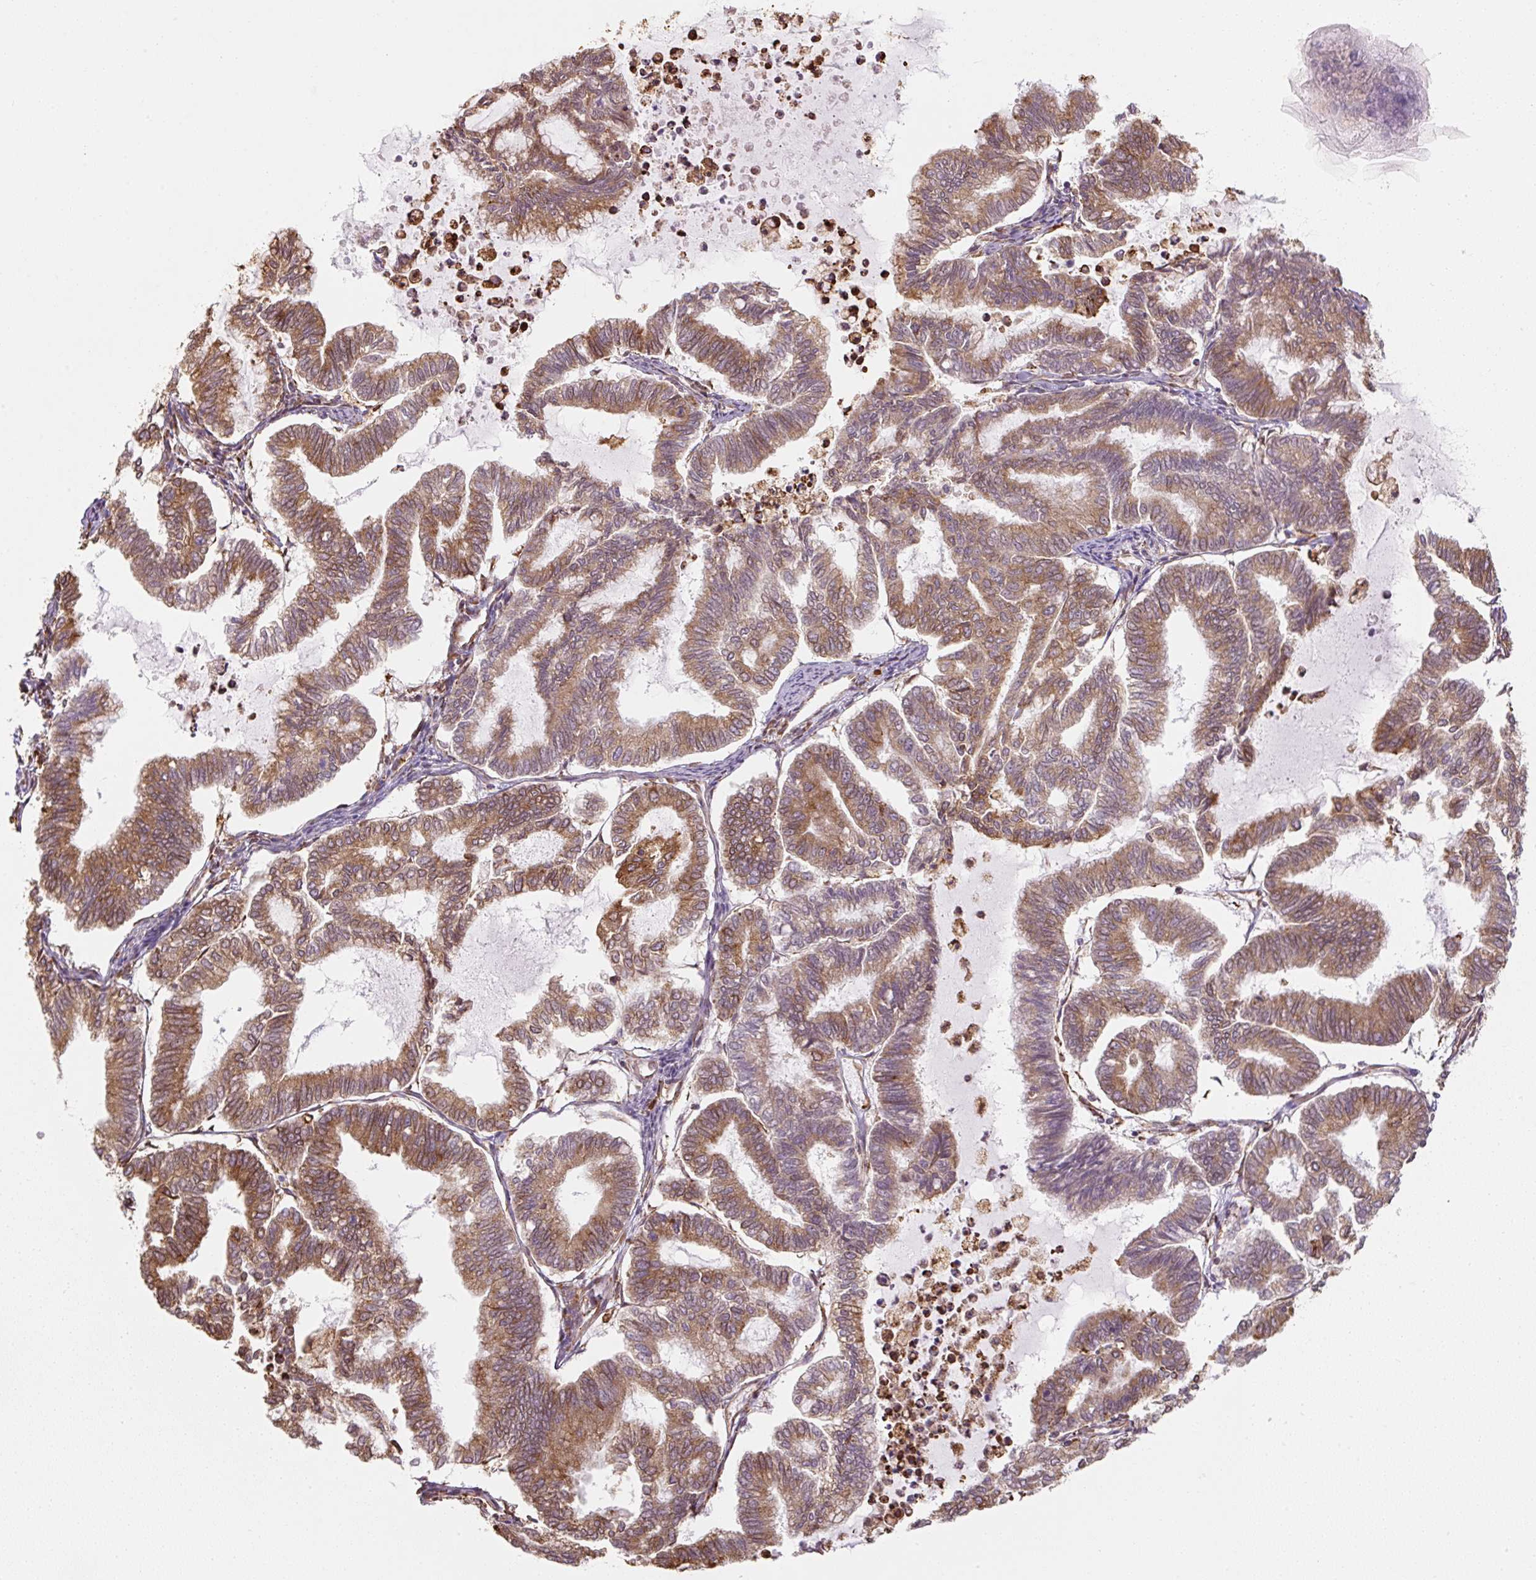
{"staining": {"intensity": "moderate", "quantity": ">75%", "location": "cytoplasmic/membranous"}, "tissue": "endometrial cancer", "cell_type": "Tumor cells", "image_type": "cancer", "snomed": [{"axis": "morphology", "description": "Adenocarcinoma, NOS"}, {"axis": "topography", "description": "Endometrium"}], "caption": "Endometrial adenocarcinoma tissue shows moderate cytoplasmic/membranous staining in approximately >75% of tumor cells, visualized by immunohistochemistry.", "gene": "PRKCSH", "patient": {"sex": "female", "age": 79}}